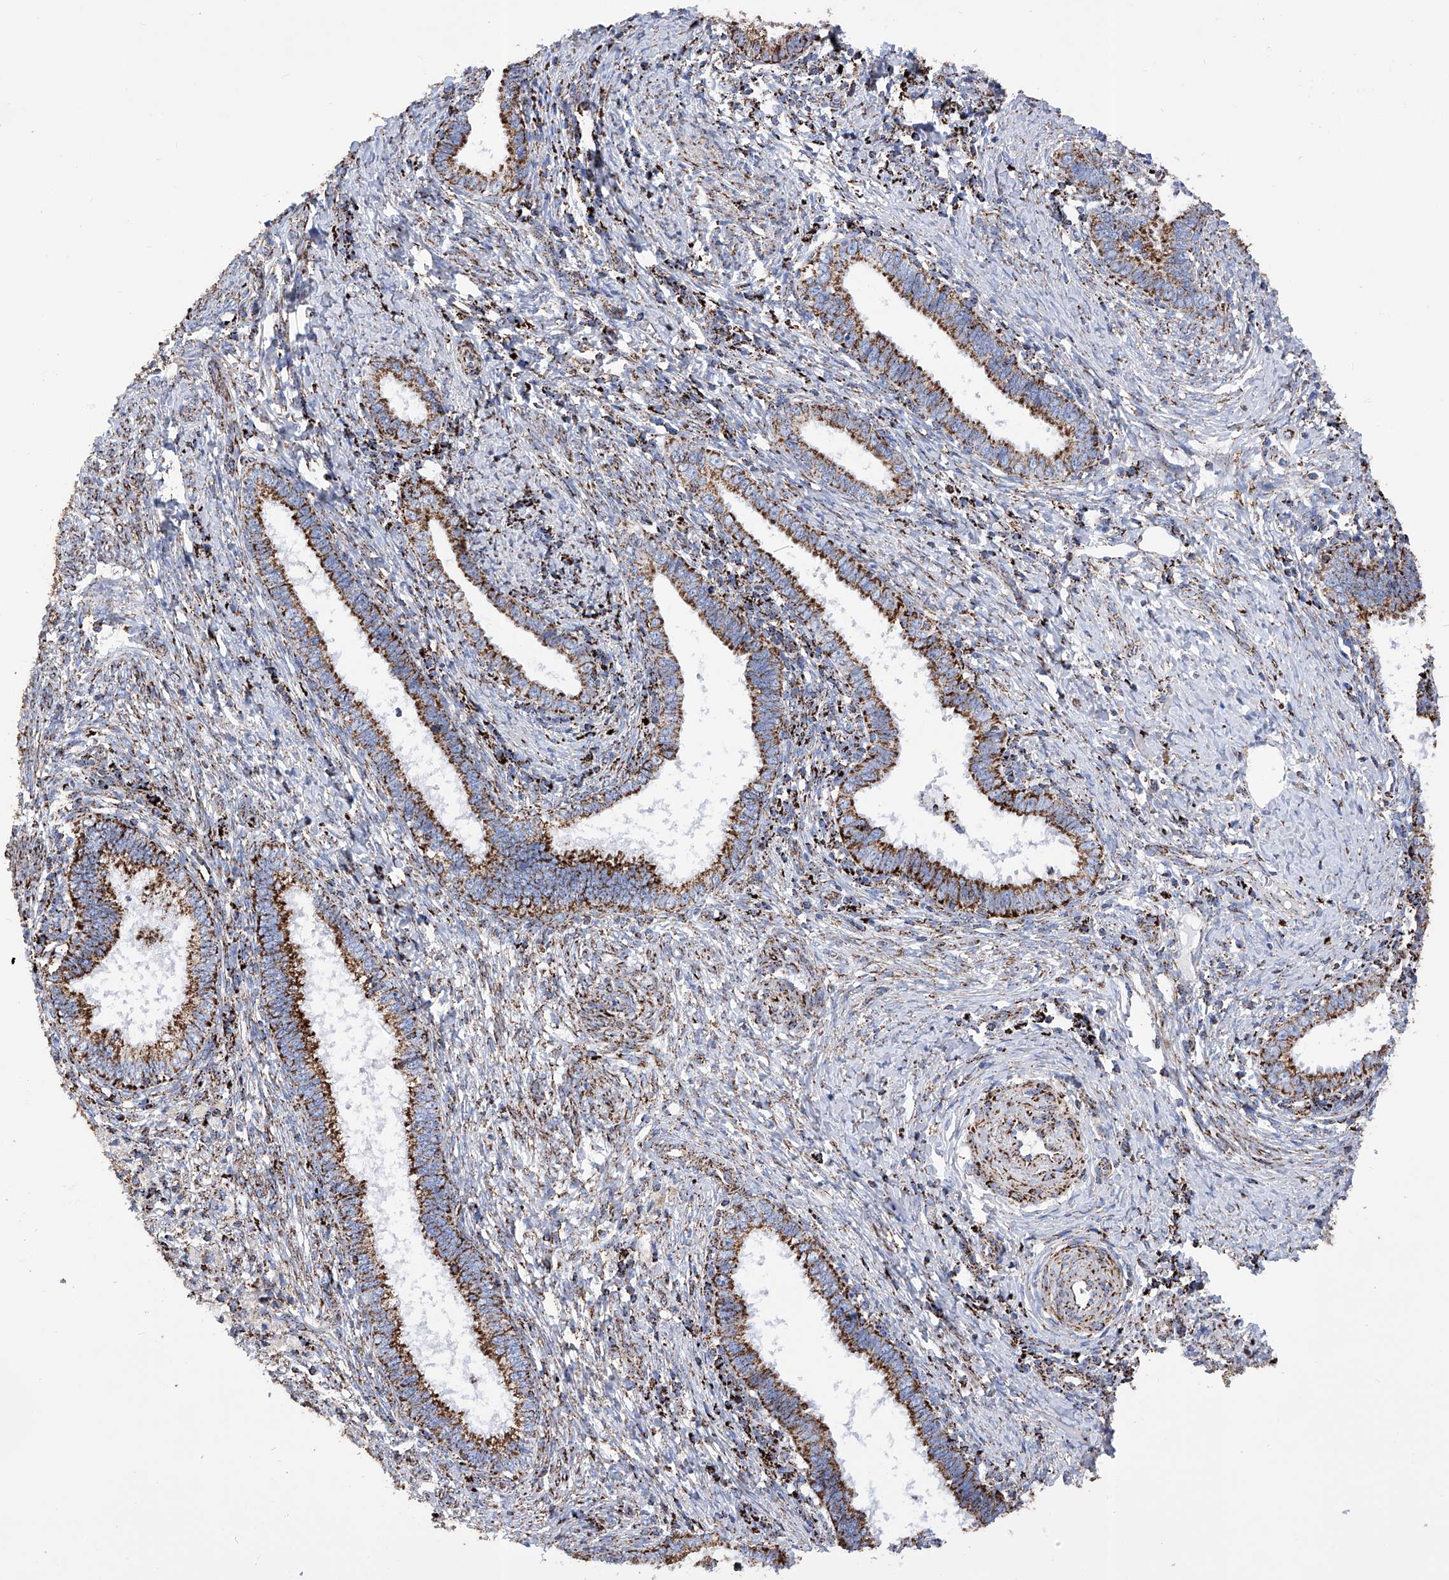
{"staining": {"intensity": "strong", "quantity": ">75%", "location": "cytoplasmic/membranous"}, "tissue": "cervical cancer", "cell_type": "Tumor cells", "image_type": "cancer", "snomed": [{"axis": "morphology", "description": "Adenocarcinoma, NOS"}, {"axis": "topography", "description": "Cervix"}], "caption": "Brown immunohistochemical staining in human cervical cancer reveals strong cytoplasmic/membranous expression in approximately >75% of tumor cells.", "gene": "ATP5PF", "patient": {"sex": "female", "age": 36}}